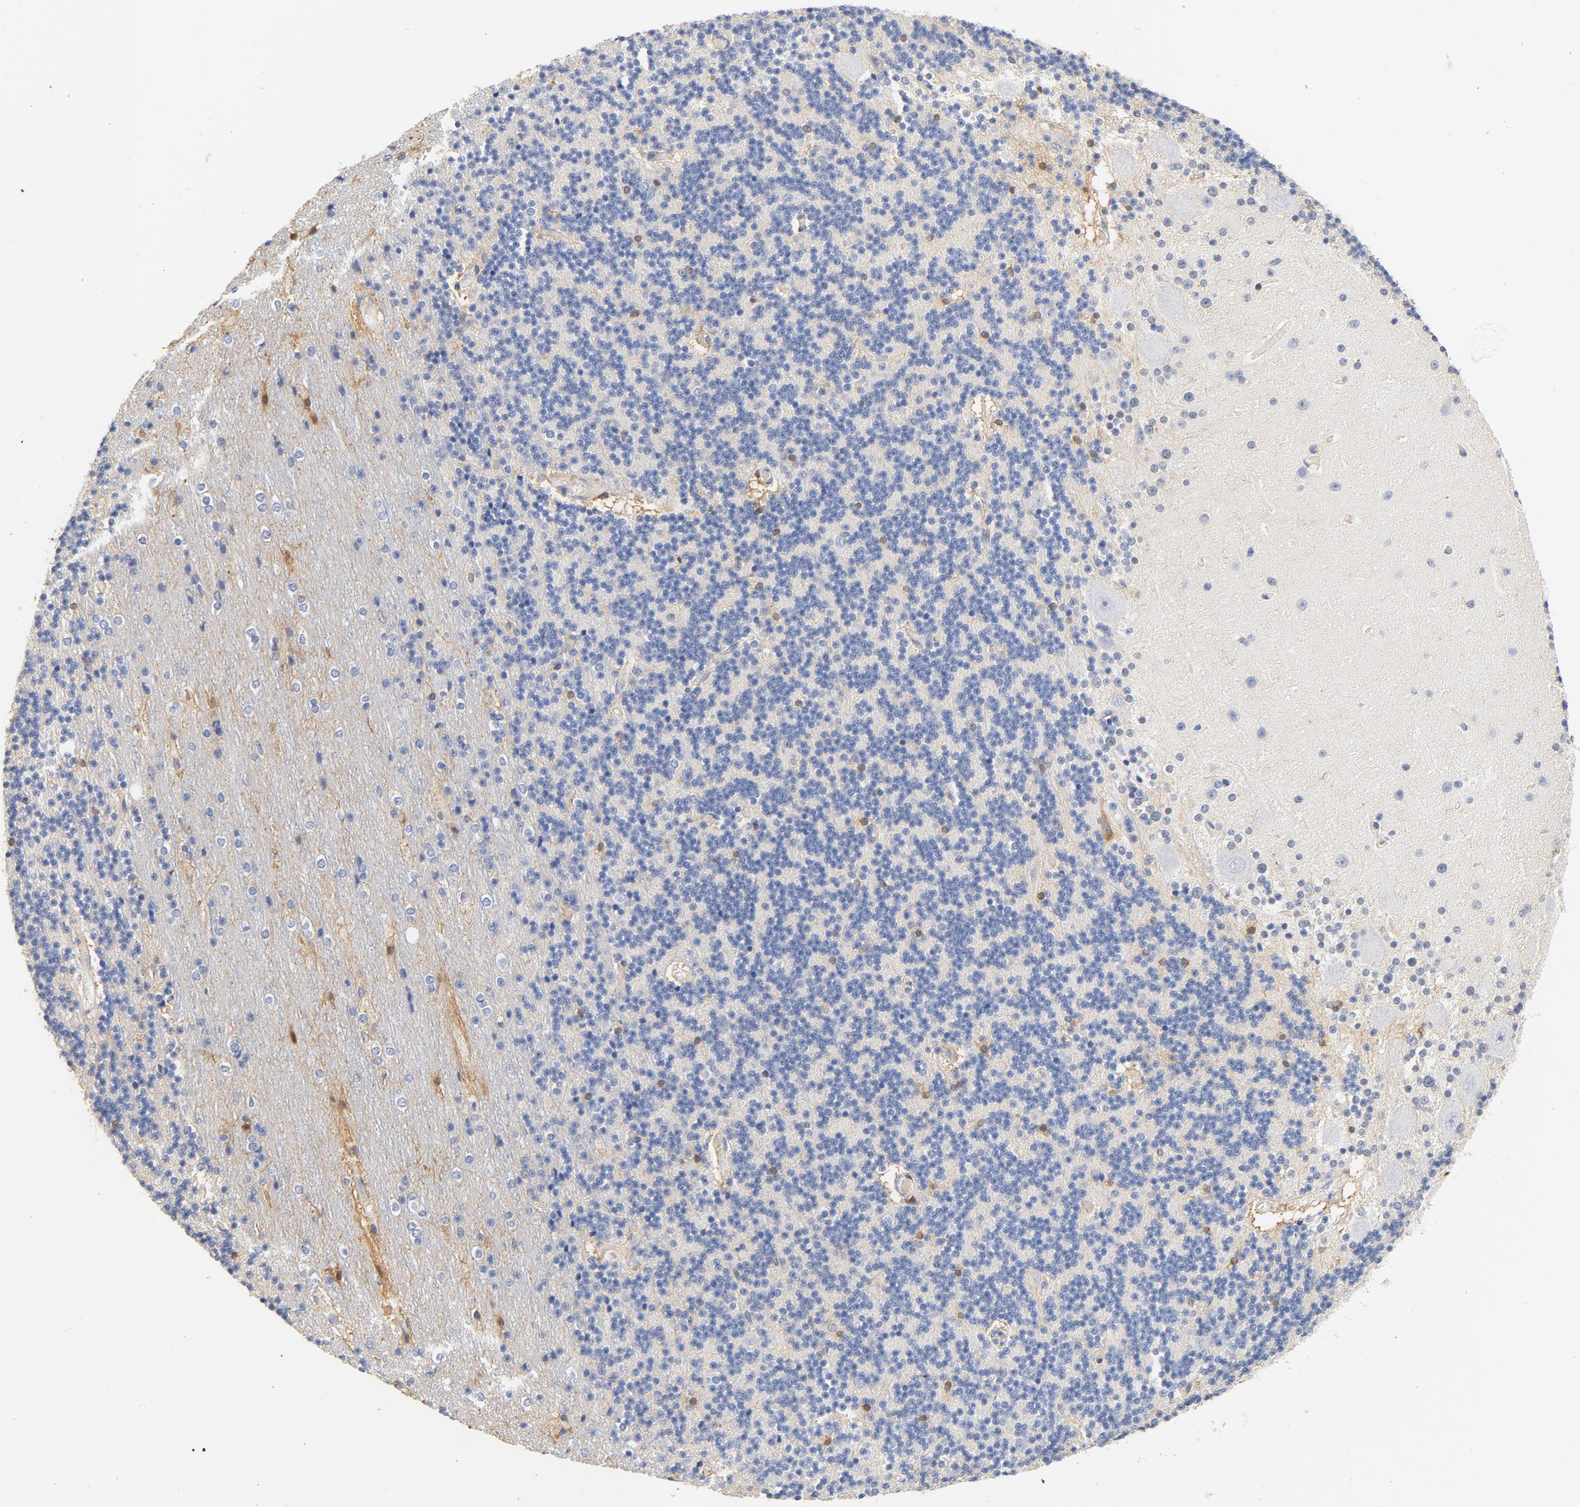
{"staining": {"intensity": "moderate", "quantity": "<25%", "location": "nuclear"}, "tissue": "cerebellum", "cell_type": "Cells in granular layer", "image_type": "normal", "snomed": [{"axis": "morphology", "description": "Normal tissue, NOS"}, {"axis": "topography", "description": "Cerebellum"}], "caption": "This micrograph demonstrates IHC staining of normal cerebellum, with low moderate nuclear positivity in approximately <25% of cells in granular layer.", "gene": "EZR", "patient": {"sex": "female", "age": 54}}